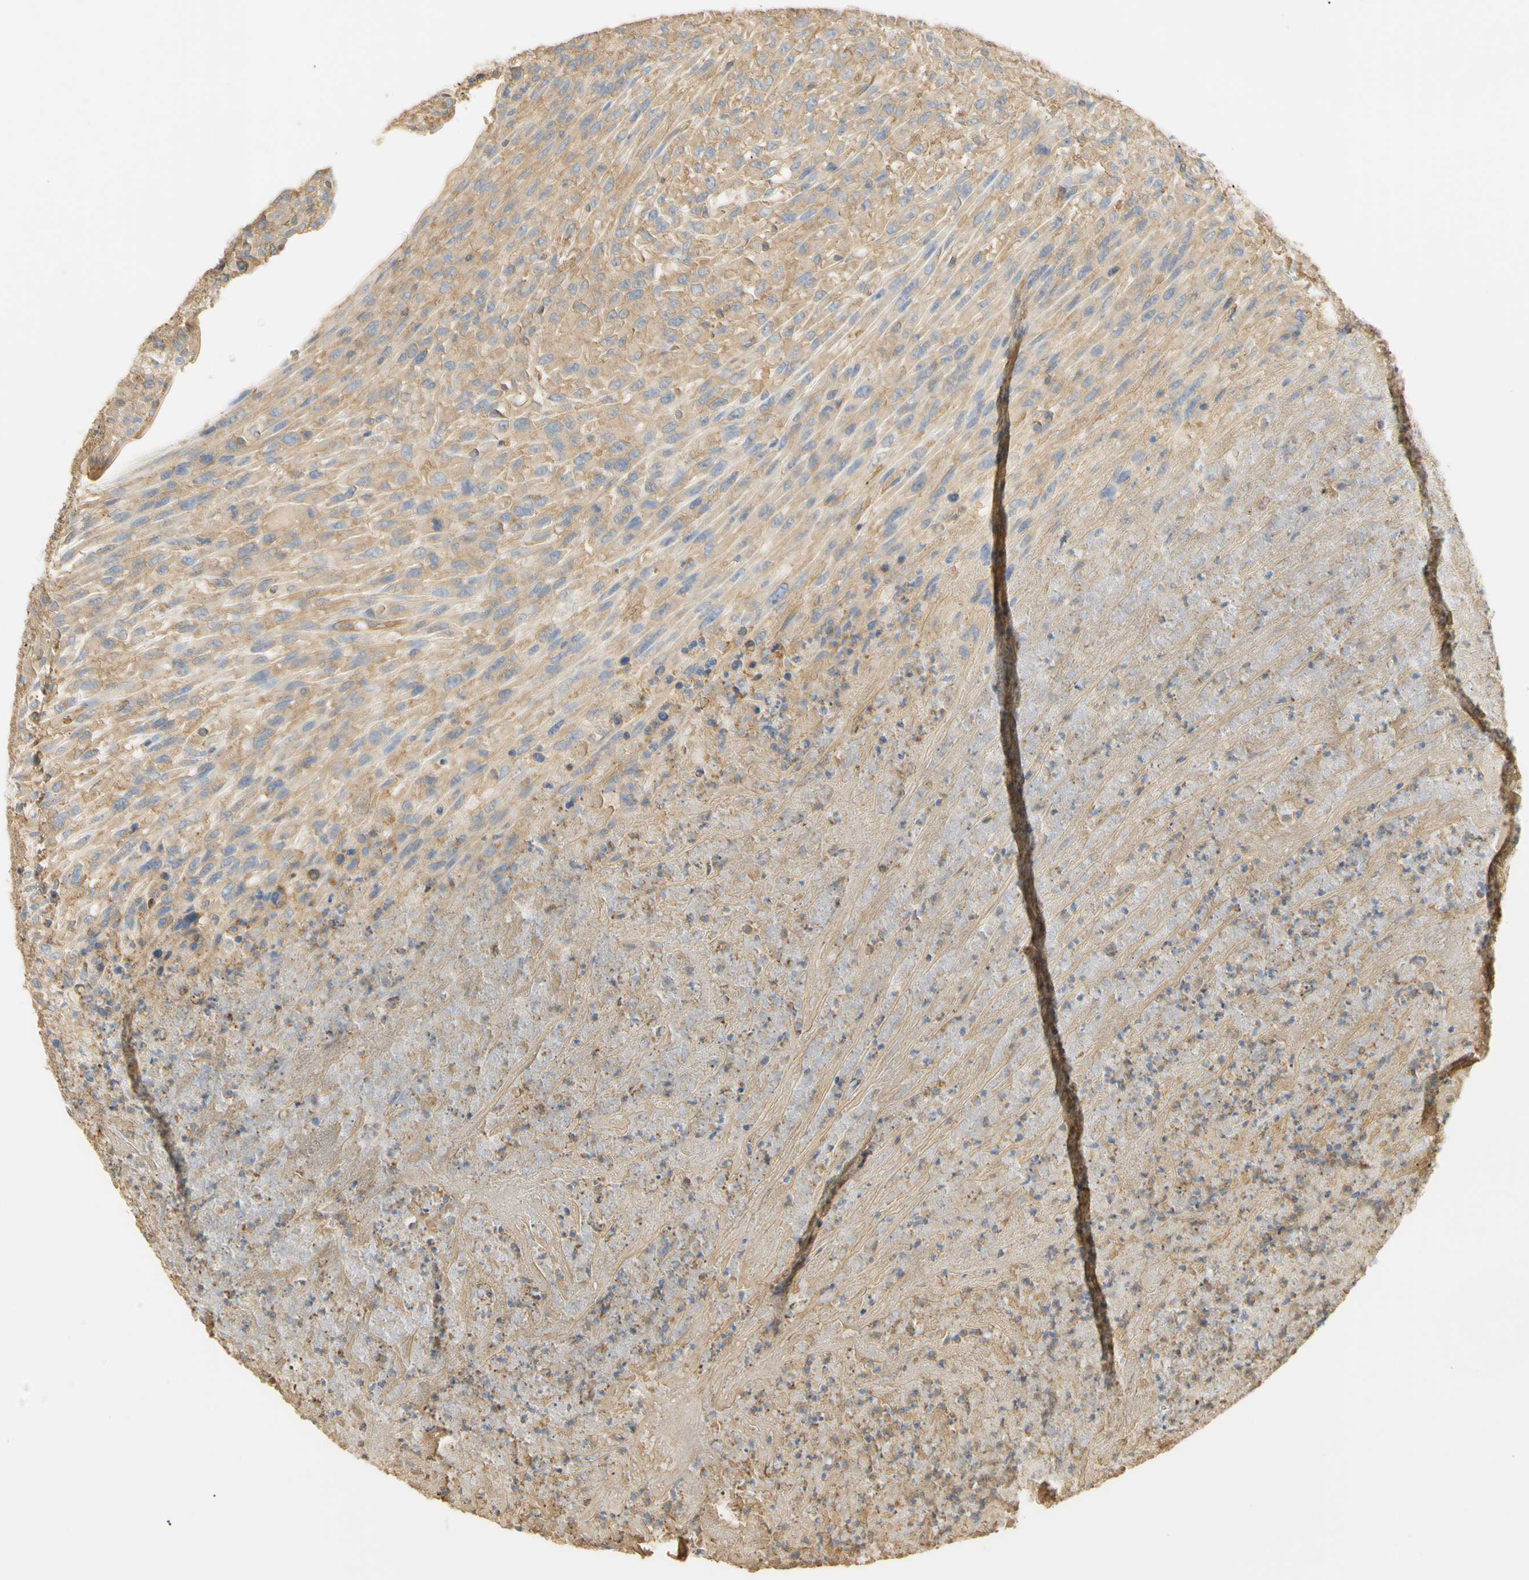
{"staining": {"intensity": "weak", "quantity": ">75%", "location": "cytoplasmic/membranous"}, "tissue": "urothelial cancer", "cell_type": "Tumor cells", "image_type": "cancer", "snomed": [{"axis": "morphology", "description": "Urothelial carcinoma, High grade"}, {"axis": "topography", "description": "Urinary bladder"}], "caption": "Immunohistochemical staining of urothelial cancer demonstrates weak cytoplasmic/membranous protein positivity in approximately >75% of tumor cells.", "gene": "KCNE4", "patient": {"sex": "male", "age": 66}}